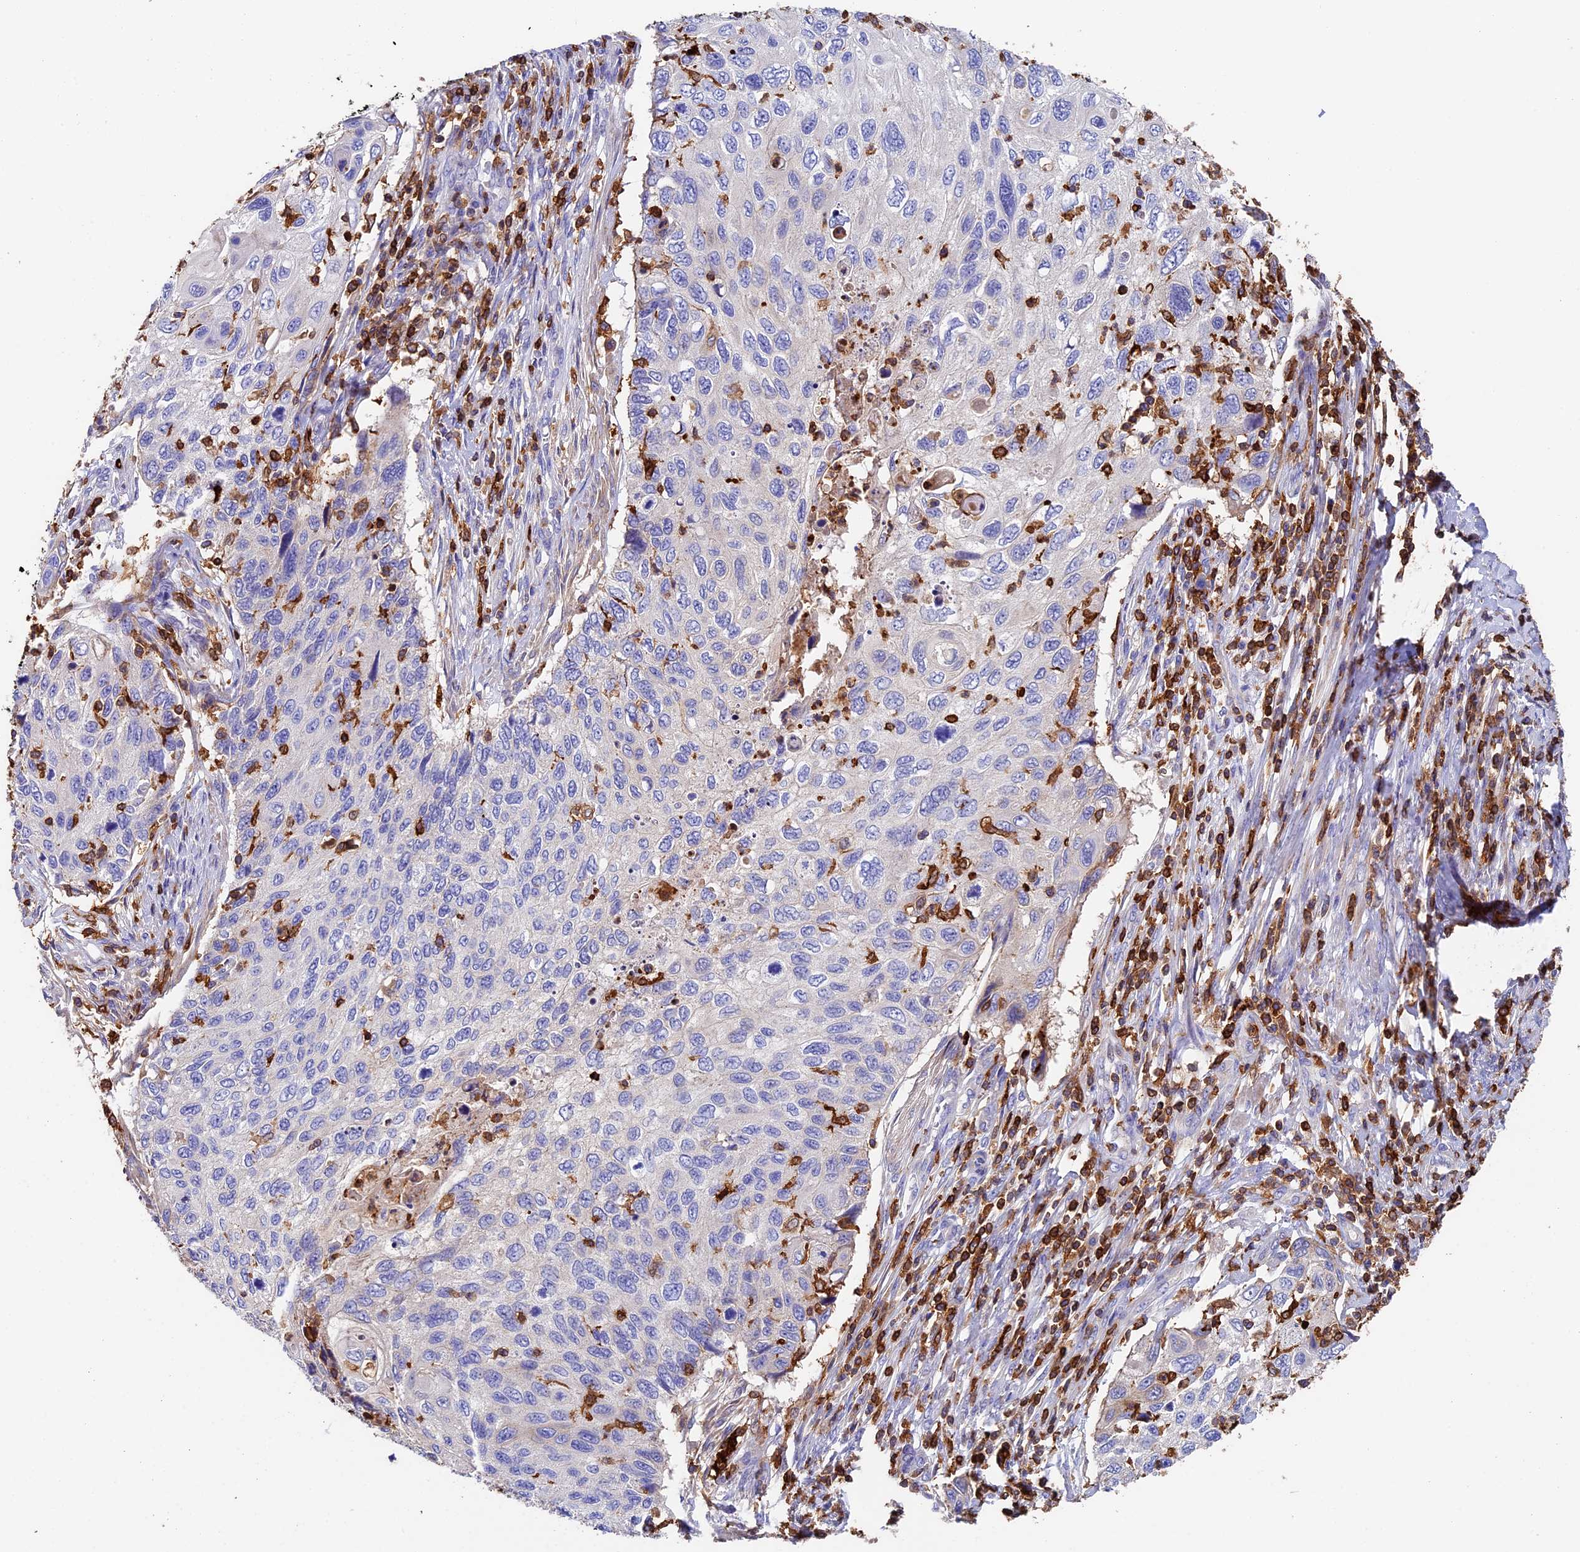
{"staining": {"intensity": "negative", "quantity": "none", "location": "none"}, "tissue": "cervical cancer", "cell_type": "Tumor cells", "image_type": "cancer", "snomed": [{"axis": "morphology", "description": "Squamous cell carcinoma, NOS"}, {"axis": "topography", "description": "Cervix"}], "caption": "This is an IHC image of human cervical cancer. There is no positivity in tumor cells.", "gene": "ADAT1", "patient": {"sex": "female", "age": 70}}